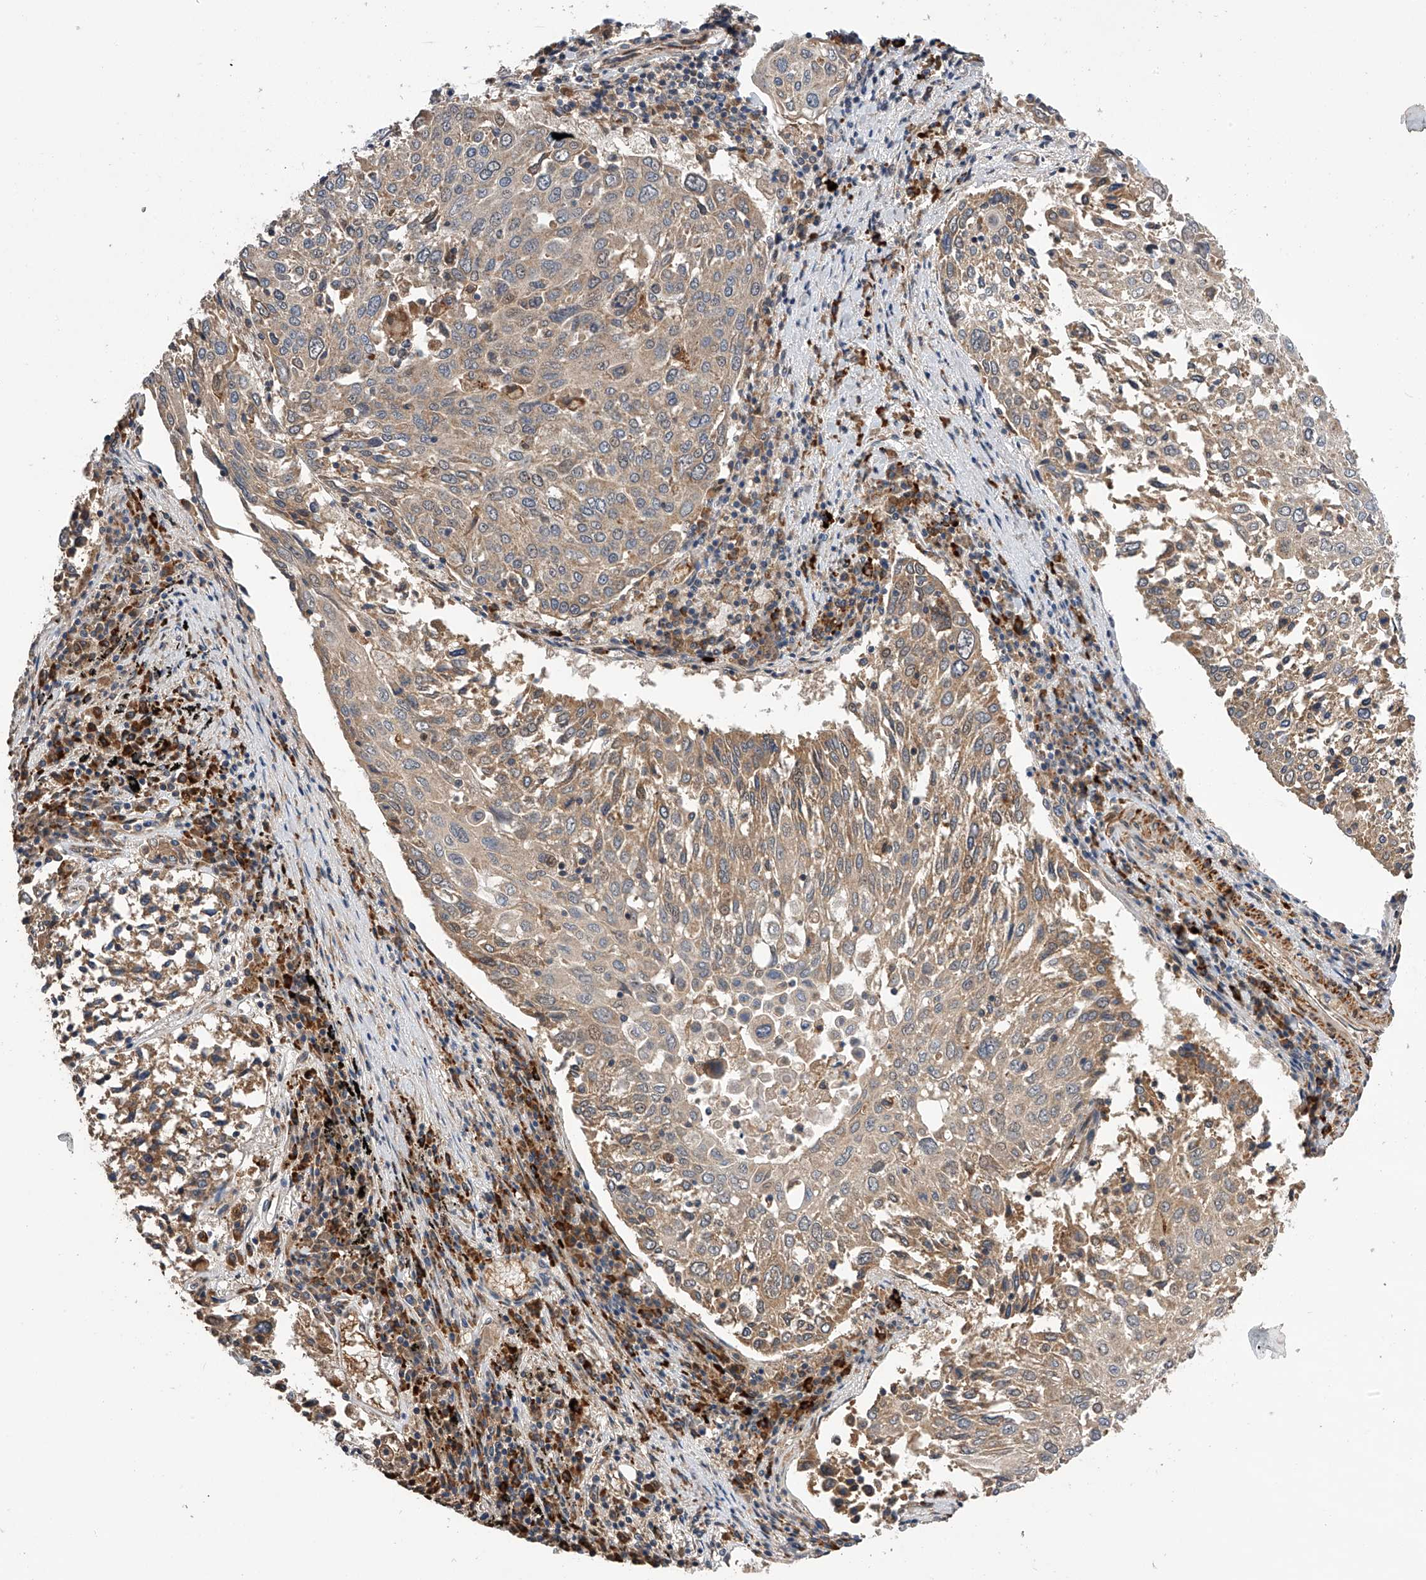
{"staining": {"intensity": "weak", "quantity": ">75%", "location": "cytoplasmic/membranous"}, "tissue": "lung cancer", "cell_type": "Tumor cells", "image_type": "cancer", "snomed": [{"axis": "morphology", "description": "Squamous cell carcinoma, NOS"}, {"axis": "topography", "description": "Lung"}], "caption": "Immunohistochemical staining of lung cancer (squamous cell carcinoma) exhibits low levels of weak cytoplasmic/membranous positivity in approximately >75% of tumor cells. Nuclei are stained in blue.", "gene": "SPOCK1", "patient": {"sex": "male", "age": 65}}